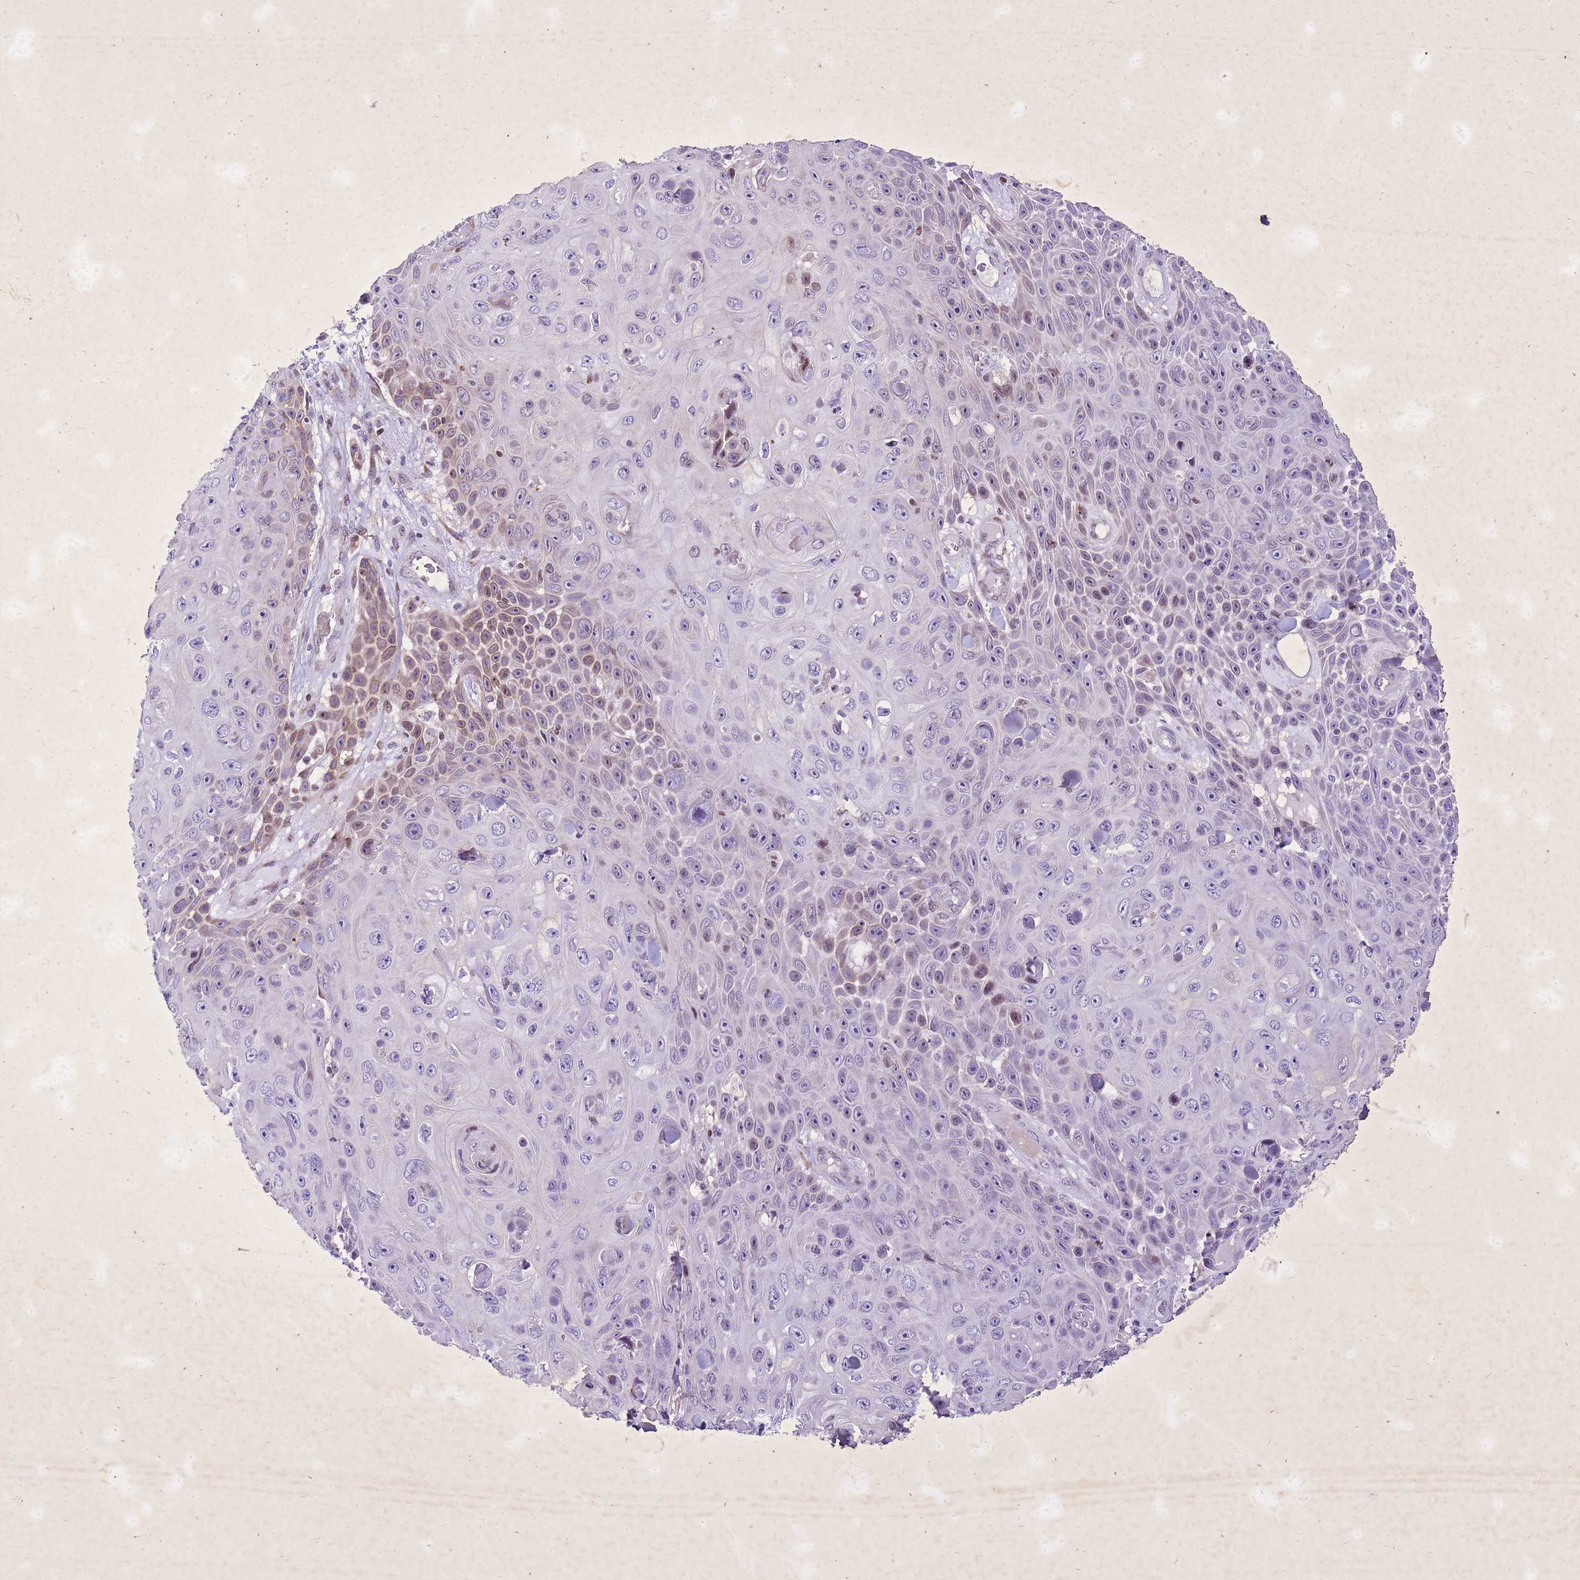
{"staining": {"intensity": "moderate", "quantity": "<25%", "location": "cytoplasmic/membranous,nuclear"}, "tissue": "skin cancer", "cell_type": "Tumor cells", "image_type": "cancer", "snomed": [{"axis": "morphology", "description": "Squamous cell carcinoma, NOS"}, {"axis": "topography", "description": "Skin"}], "caption": "Approximately <25% of tumor cells in skin cancer exhibit moderate cytoplasmic/membranous and nuclear protein expression as visualized by brown immunohistochemical staining.", "gene": "COPS9", "patient": {"sex": "male", "age": 82}}